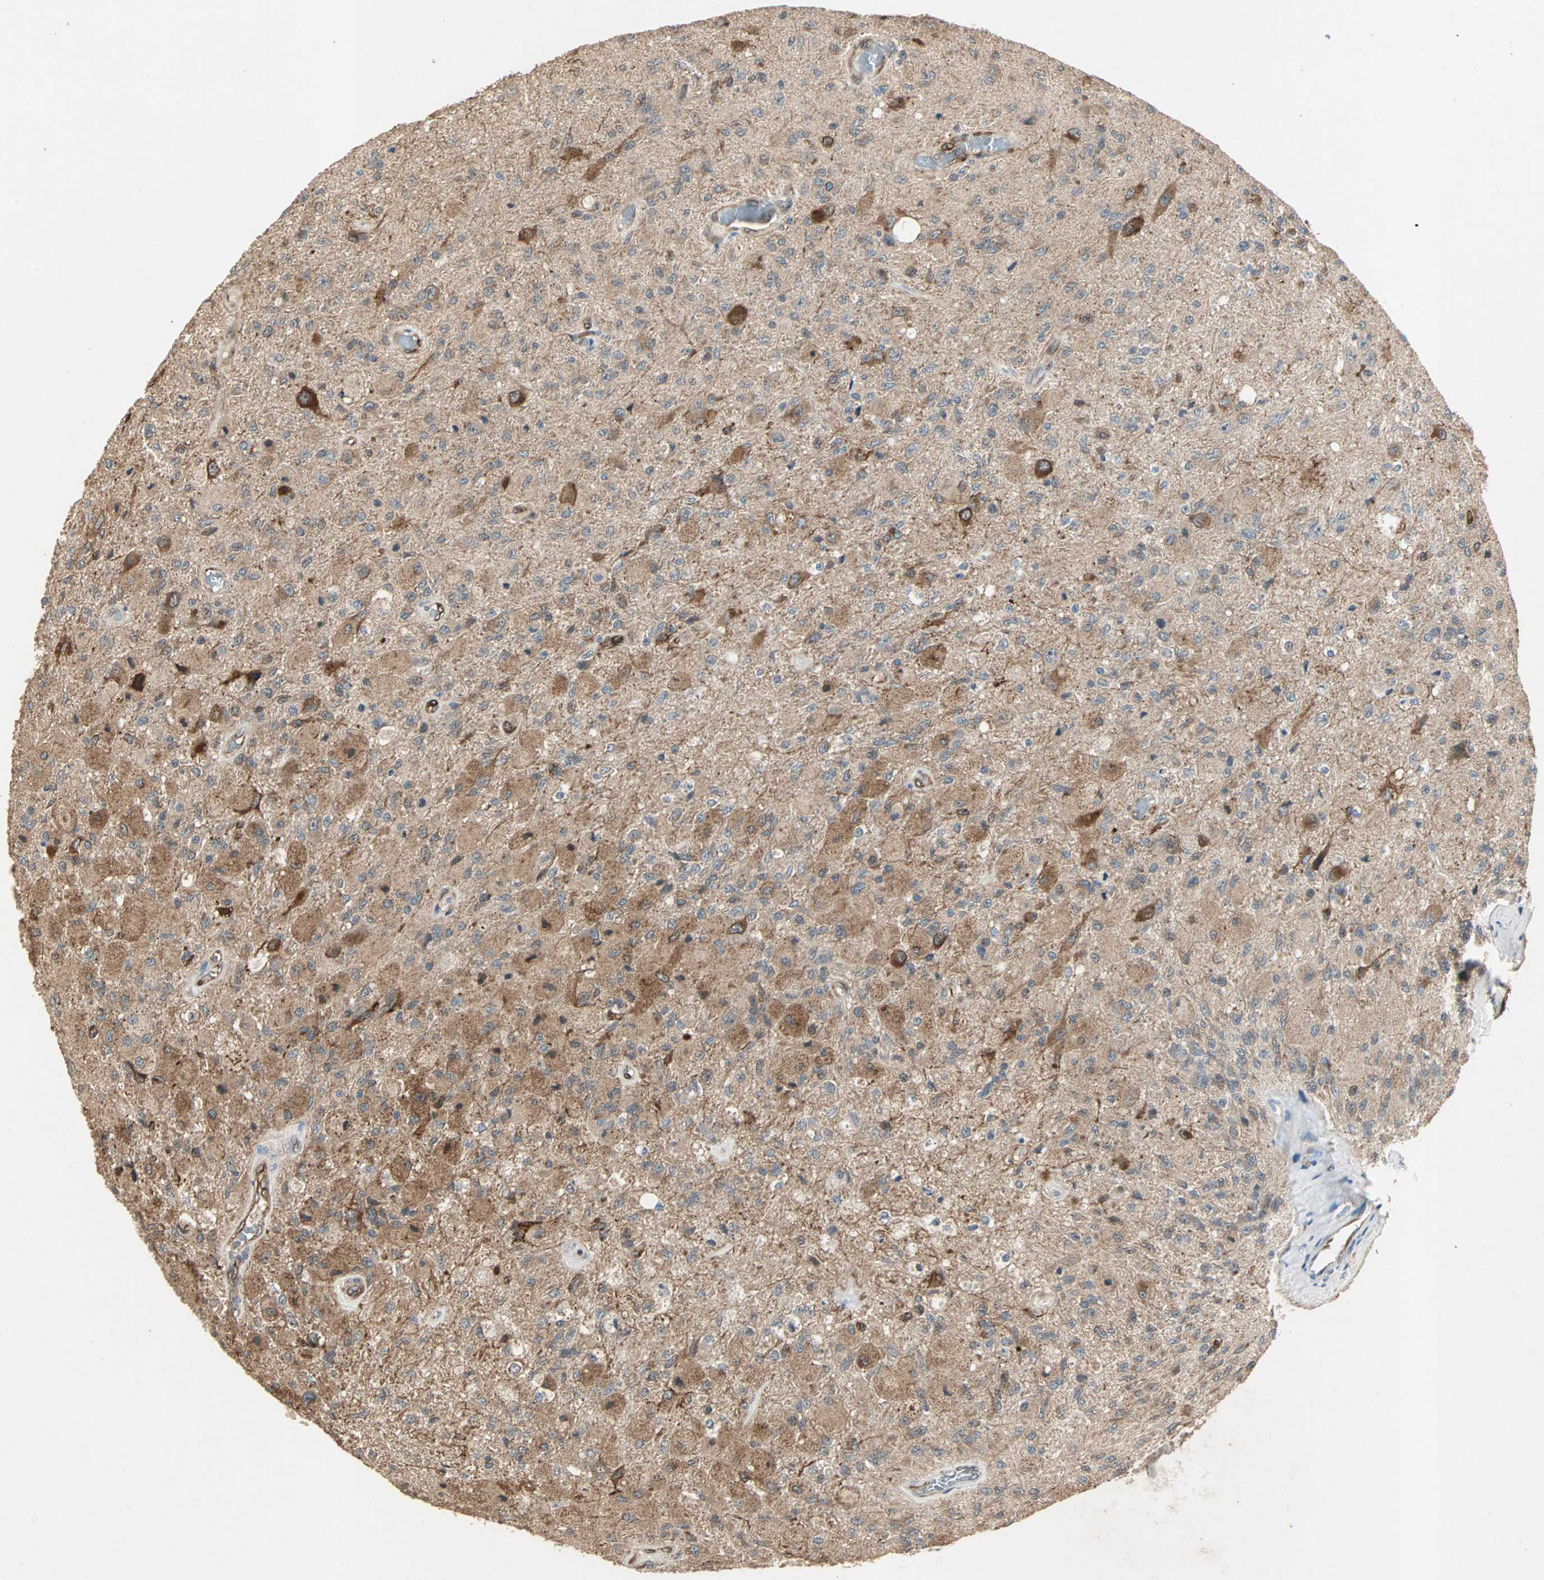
{"staining": {"intensity": "moderate", "quantity": ">75%", "location": "cytoplasmic/membranous"}, "tissue": "glioma", "cell_type": "Tumor cells", "image_type": "cancer", "snomed": [{"axis": "morphology", "description": "Normal tissue, NOS"}, {"axis": "morphology", "description": "Glioma, malignant, High grade"}, {"axis": "topography", "description": "Cerebral cortex"}], "caption": "The micrograph demonstrates staining of glioma, revealing moderate cytoplasmic/membranous protein positivity (brown color) within tumor cells. Using DAB (3,3'-diaminobenzidine) (brown) and hematoxylin (blue) stains, captured at high magnification using brightfield microscopy.", "gene": "TRPV4", "patient": {"sex": "male", "age": 77}}